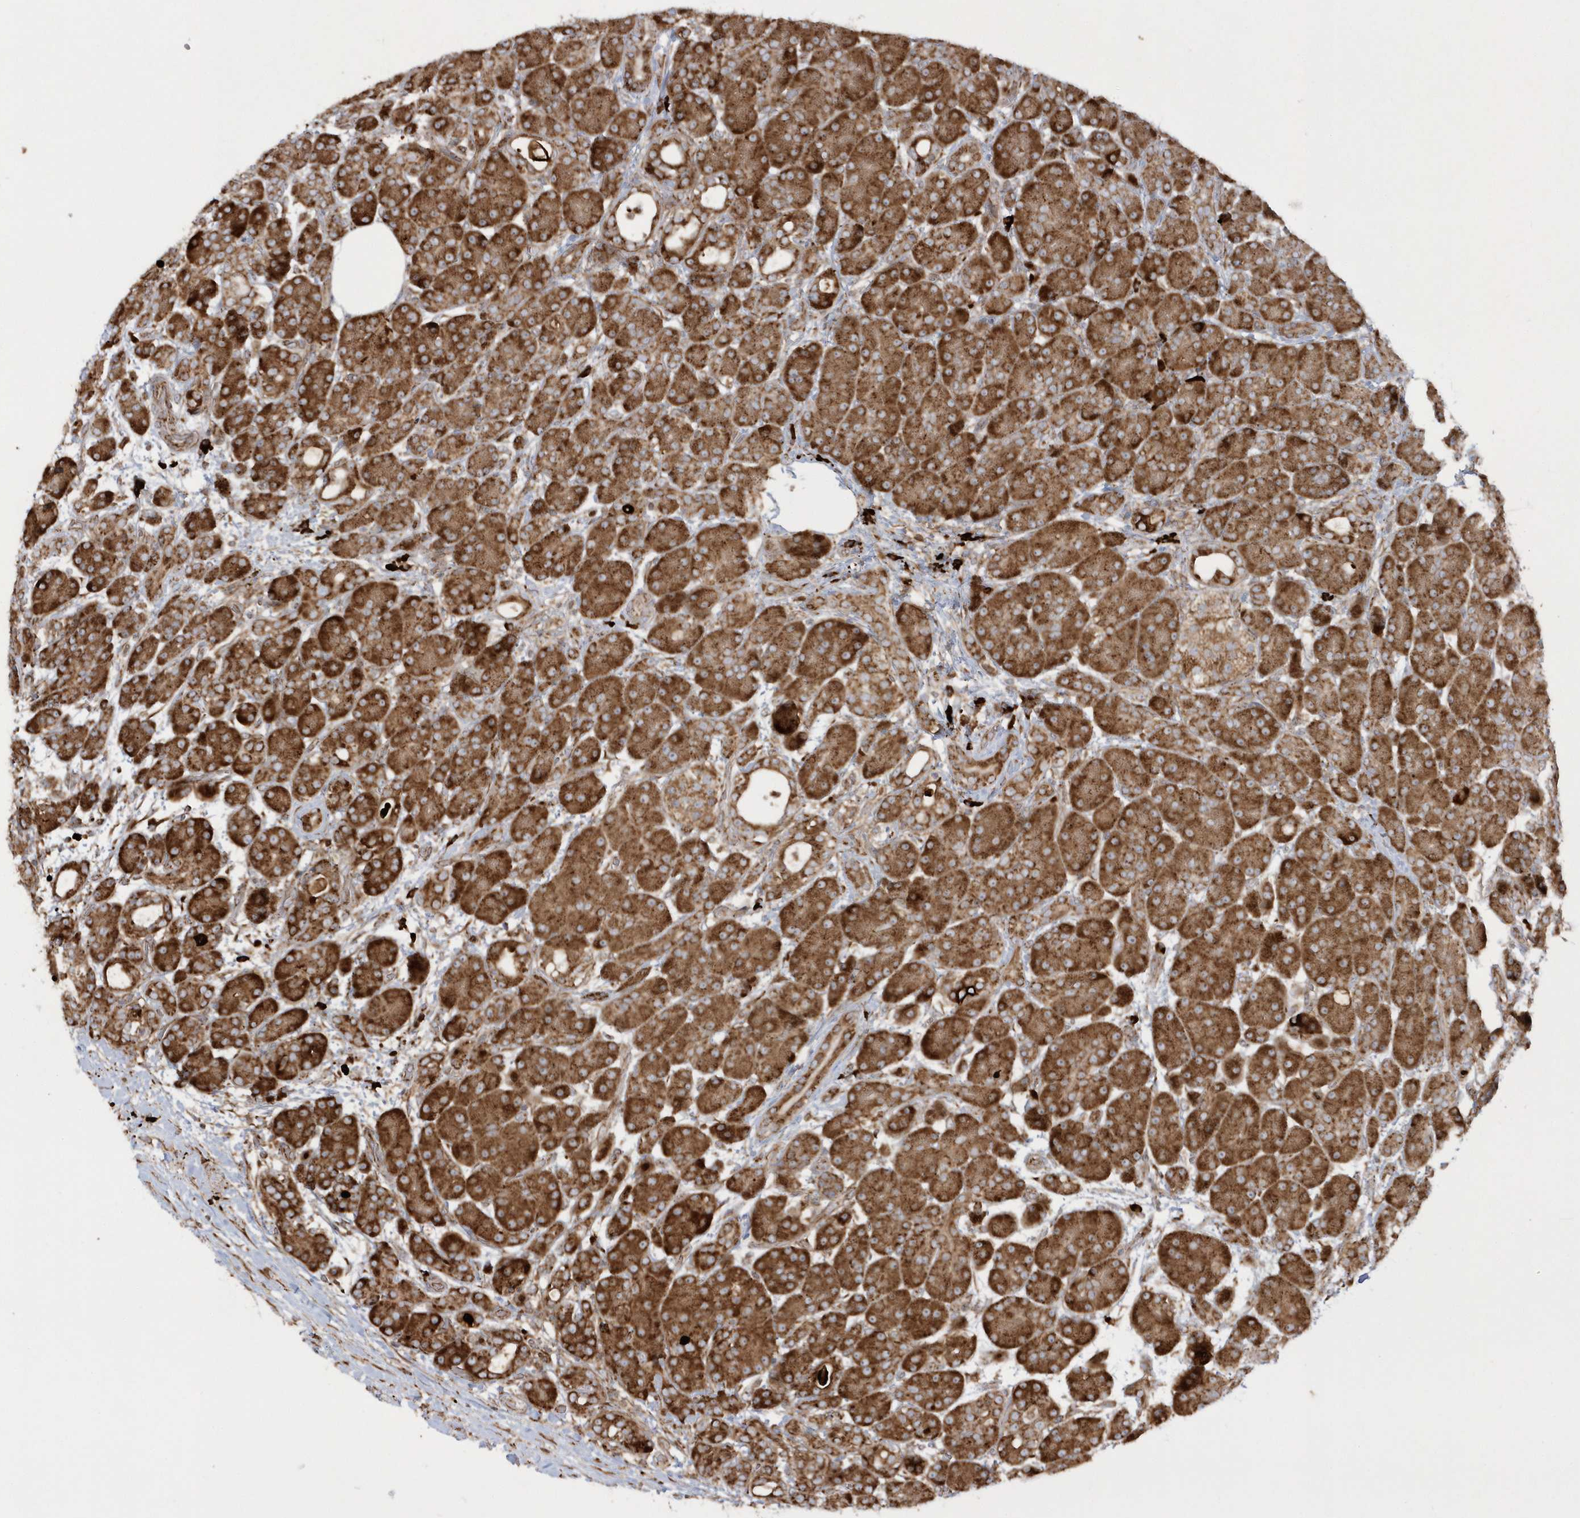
{"staining": {"intensity": "strong", "quantity": ">75%", "location": "cytoplasmic/membranous"}, "tissue": "pancreas", "cell_type": "Exocrine glandular cells", "image_type": "normal", "snomed": [{"axis": "morphology", "description": "Normal tissue, NOS"}, {"axis": "topography", "description": "Pancreas"}], "caption": "Unremarkable pancreas shows strong cytoplasmic/membranous staining in approximately >75% of exocrine glandular cells The staining was performed using DAB (3,3'-diaminobenzidine), with brown indicating positive protein expression. Nuclei are stained blue with hematoxylin..", "gene": "SH3BP2", "patient": {"sex": "male", "age": 63}}